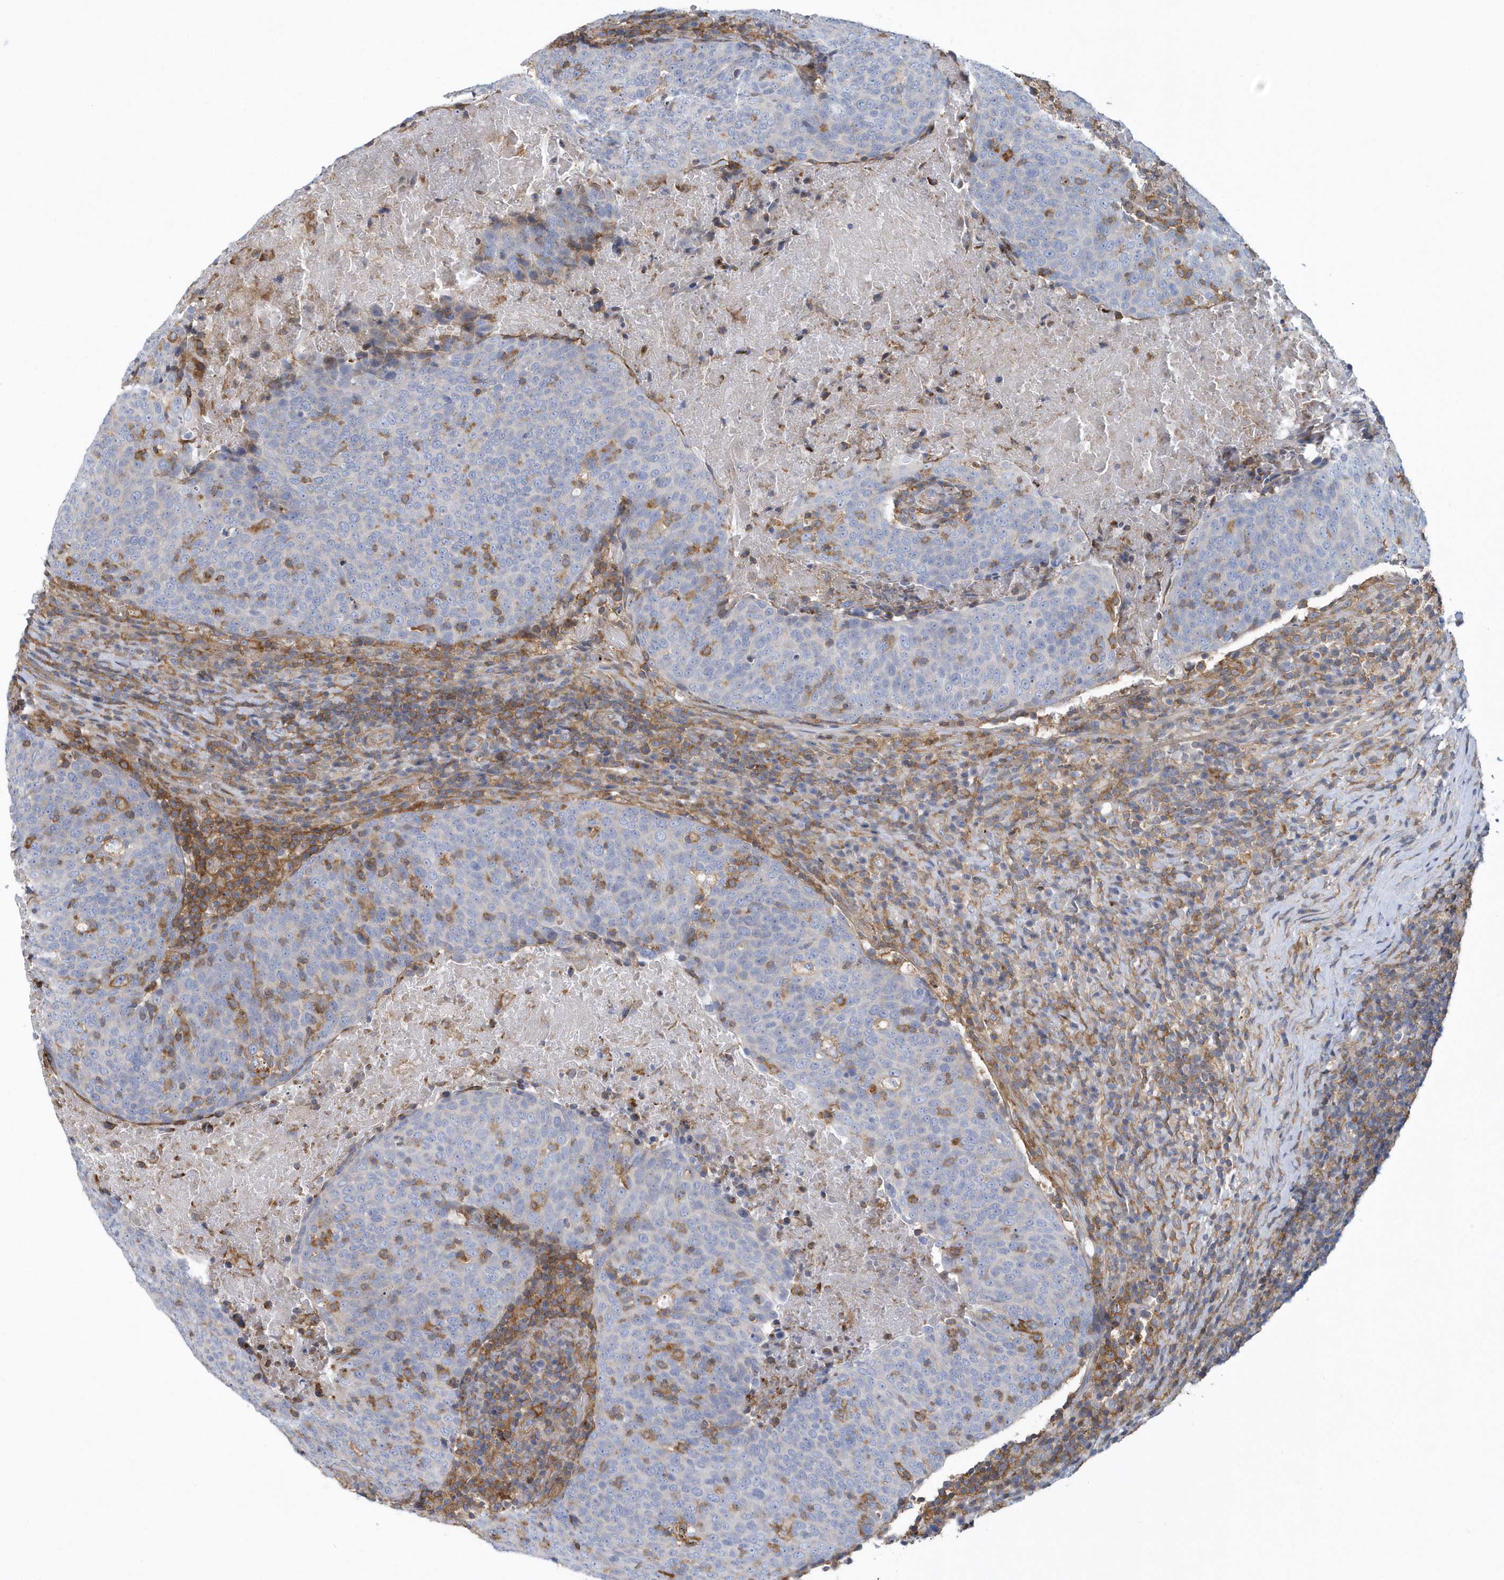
{"staining": {"intensity": "negative", "quantity": "none", "location": "none"}, "tissue": "head and neck cancer", "cell_type": "Tumor cells", "image_type": "cancer", "snomed": [{"axis": "morphology", "description": "Squamous cell carcinoma, NOS"}, {"axis": "morphology", "description": "Squamous cell carcinoma, metastatic, NOS"}, {"axis": "topography", "description": "Lymph node"}, {"axis": "topography", "description": "Head-Neck"}], "caption": "DAB (3,3'-diaminobenzidine) immunohistochemical staining of head and neck cancer (metastatic squamous cell carcinoma) exhibits no significant positivity in tumor cells. The staining was performed using DAB to visualize the protein expression in brown, while the nuclei were stained in blue with hematoxylin (Magnification: 20x).", "gene": "ARAP2", "patient": {"sex": "male", "age": 62}}